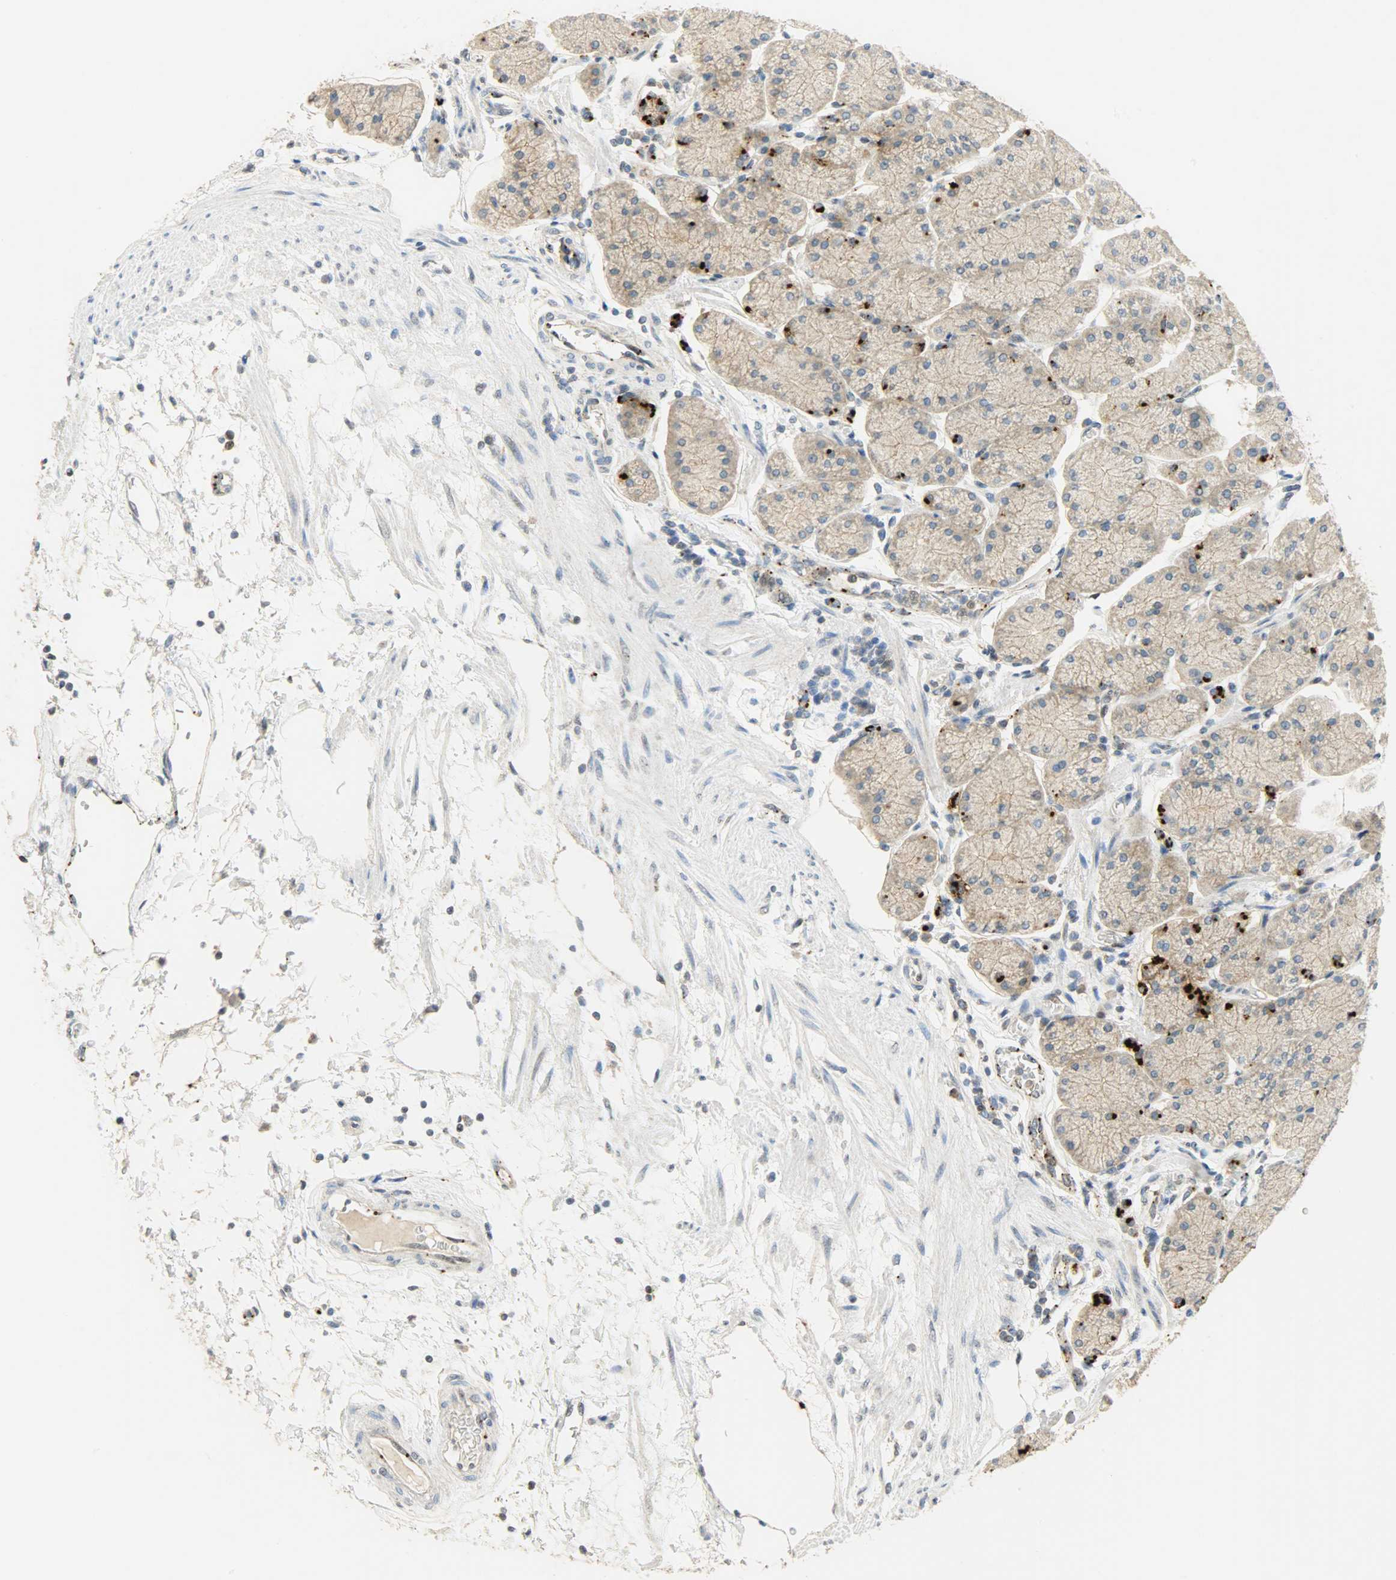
{"staining": {"intensity": "moderate", "quantity": ">75%", "location": "cytoplasmic/membranous"}, "tissue": "stomach", "cell_type": "Glandular cells", "image_type": "normal", "snomed": [{"axis": "morphology", "description": "Normal tissue, NOS"}, {"axis": "topography", "description": "Stomach, upper"}, {"axis": "topography", "description": "Stomach"}], "caption": "DAB (3,3'-diaminobenzidine) immunohistochemical staining of normal stomach displays moderate cytoplasmic/membranous protein staining in approximately >75% of glandular cells.", "gene": "GIT2", "patient": {"sex": "male", "age": 76}}